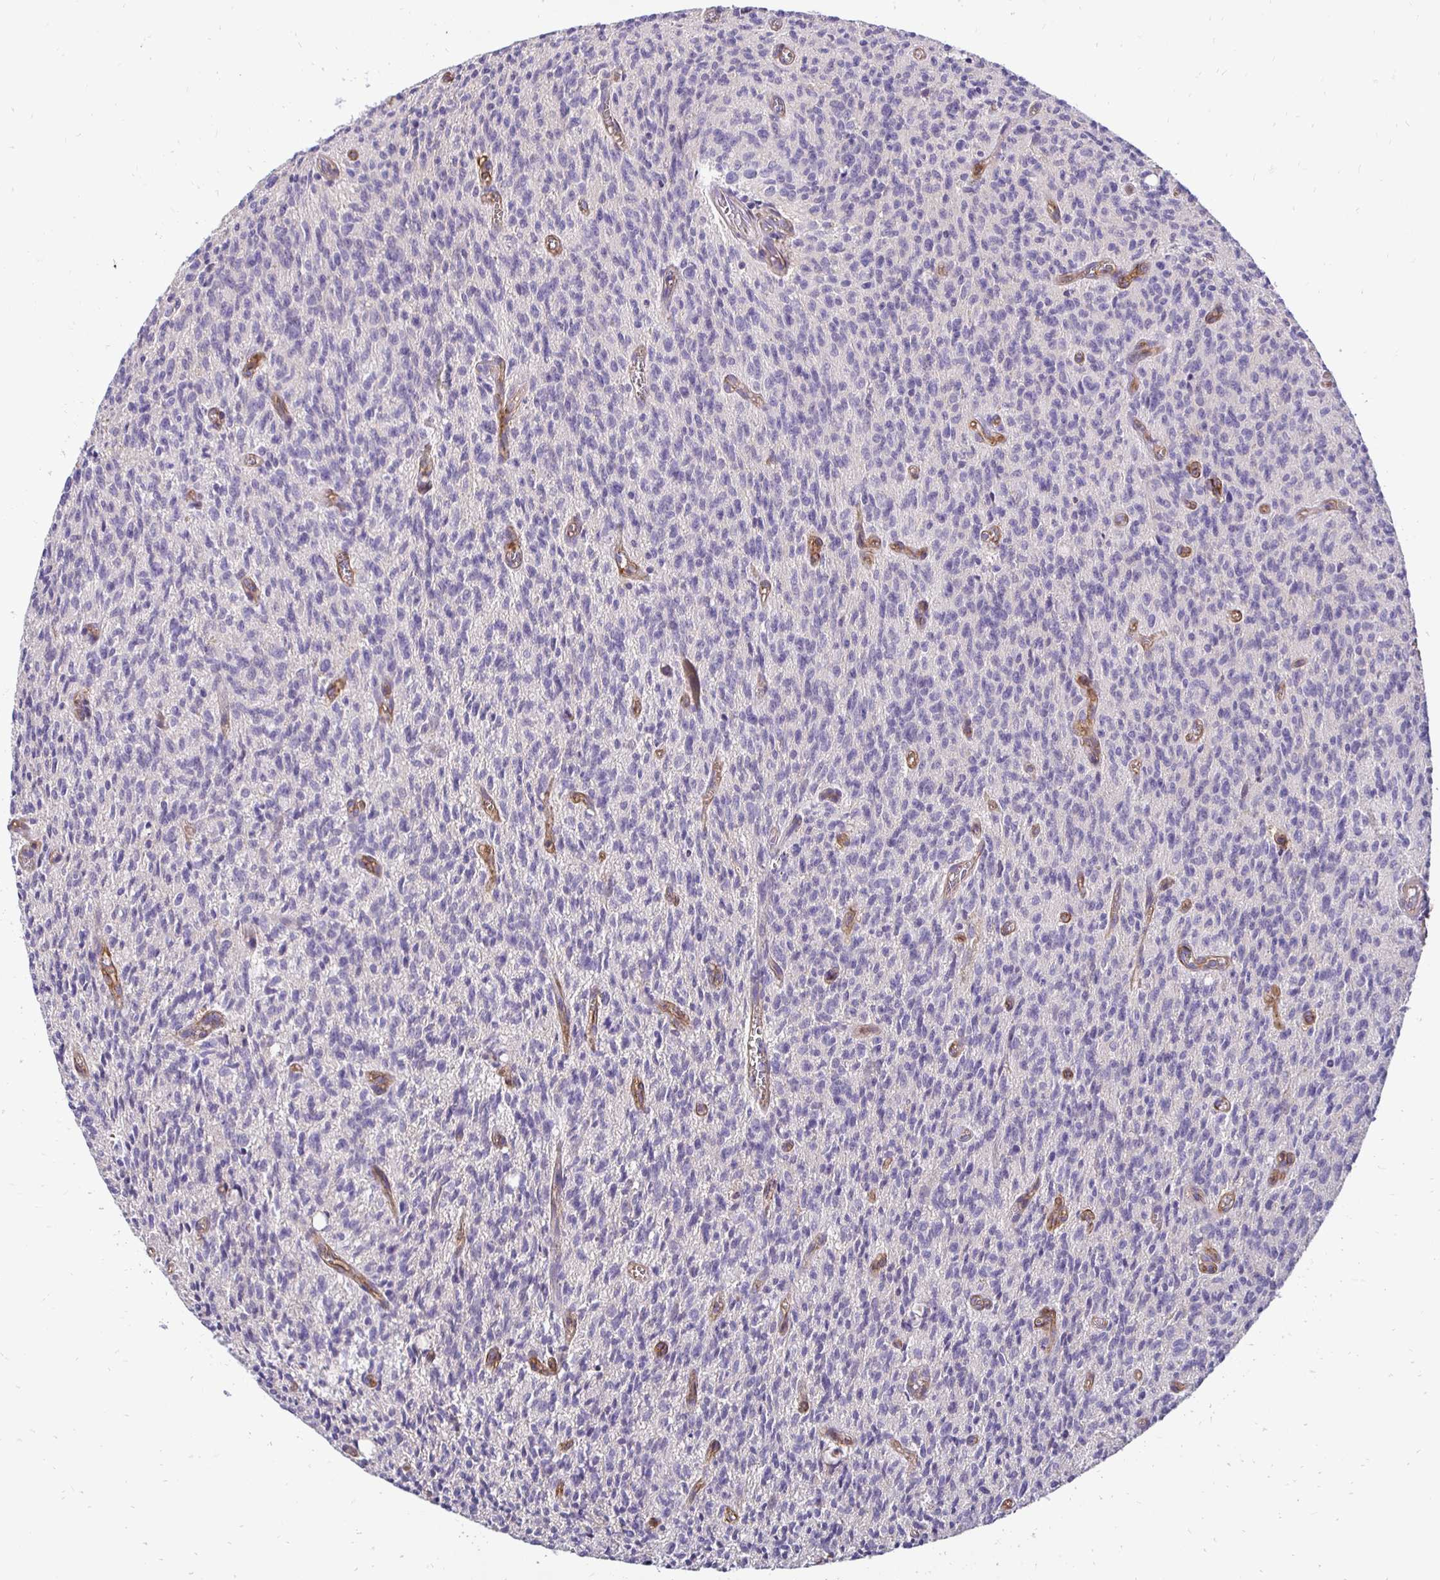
{"staining": {"intensity": "negative", "quantity": "none", "location": "none"}, "tissue": "glioma", "cell_type": "Tumor cells", "image_type": "cancer", "snomed": [{"axis": "morphology", "description": "Glioma, malignant, Low grade"}, {"axis": "topography", "description": "Brain"}], "caption": "Micrograph shows no protein positivity in tumor cells of glioma tissue. (DAB IHC with hematoxylin counter stain).", "gene": "SLC9A1", "patient": {"sex": "male", "age": 64}}